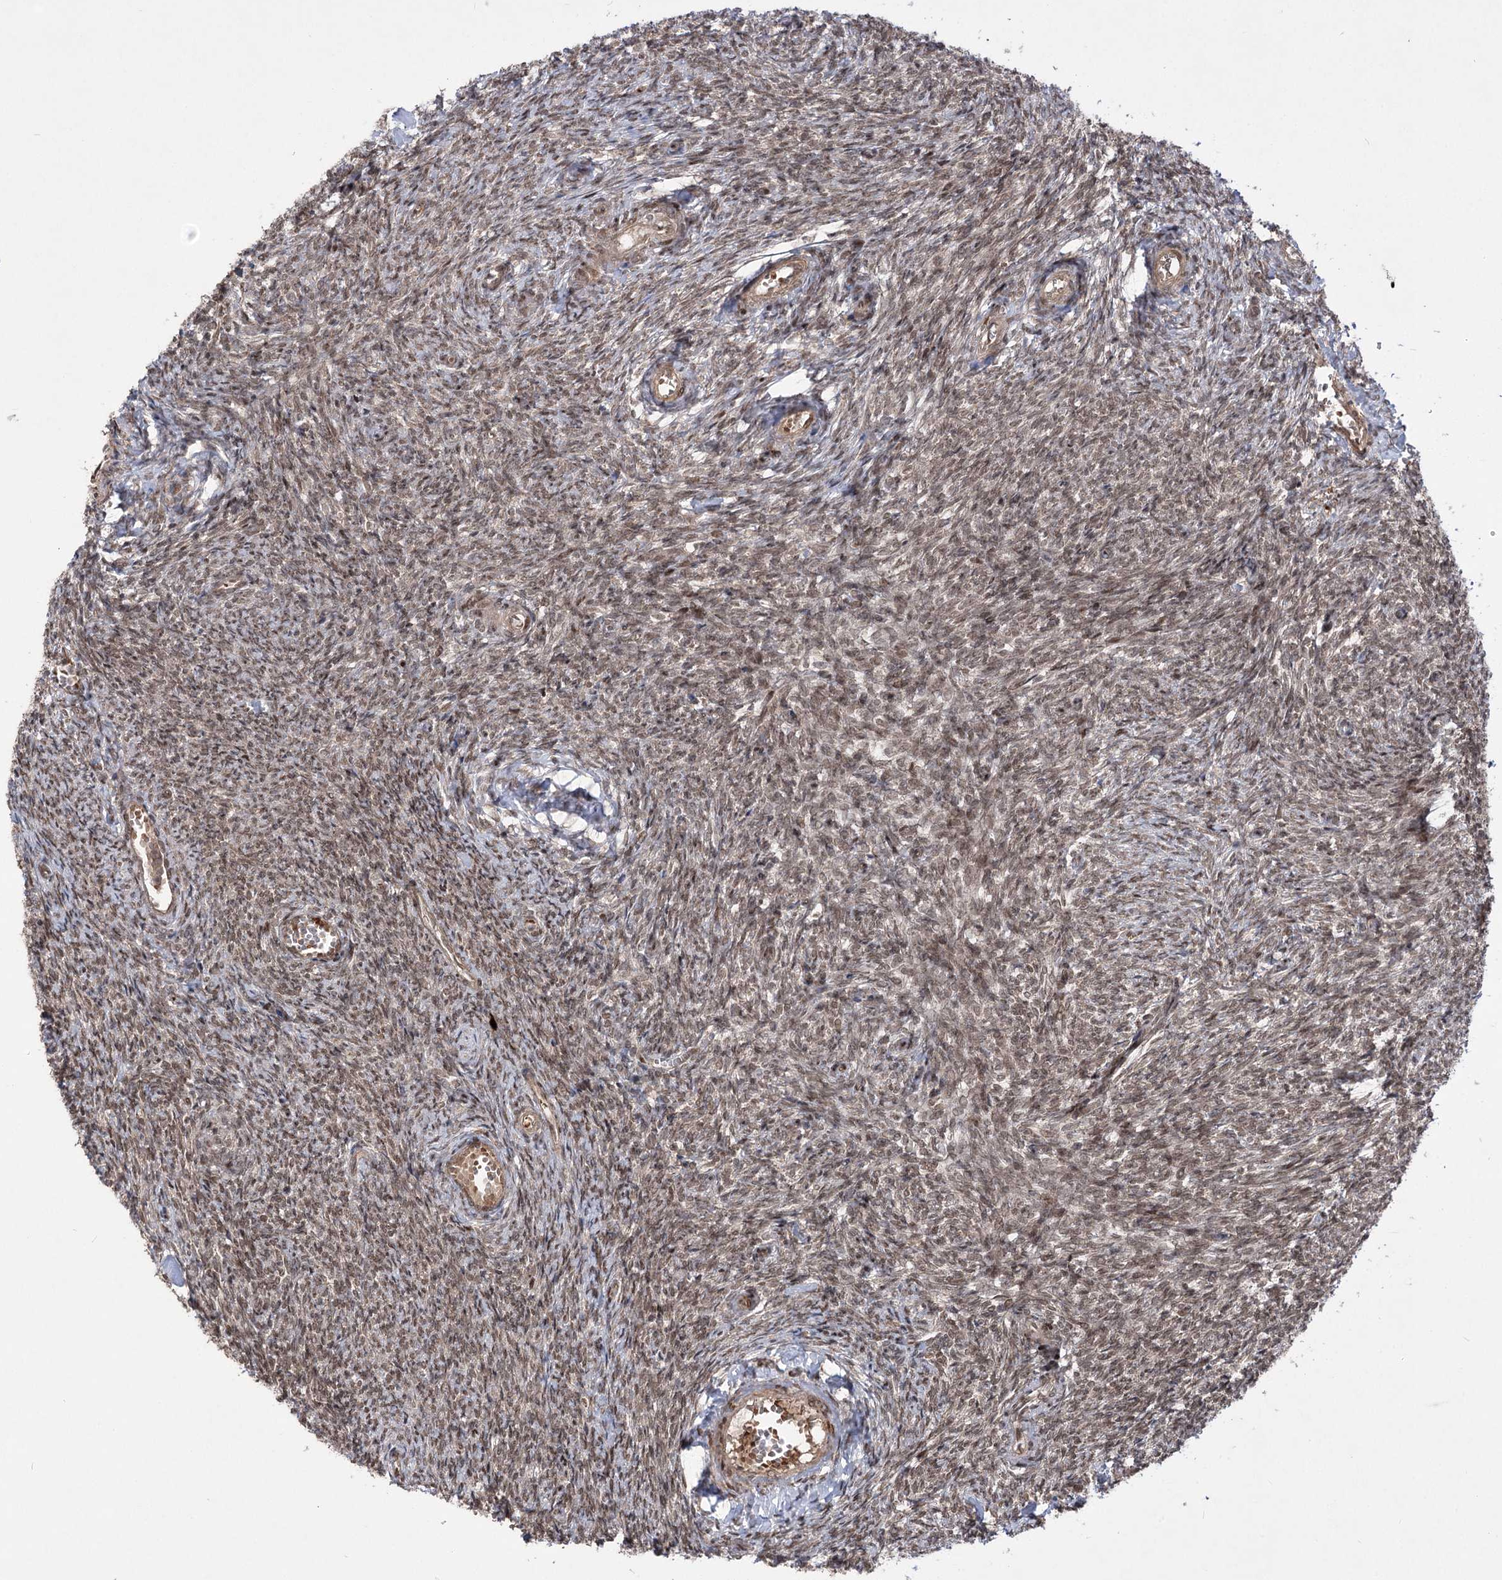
{"staining": {"intensity": "weak", "quantity": ">75%", "location": "cytoplasmic/membranous,nuclear"}, "tissue": "ovary", "cell_type": "Follicle cells", "image_type": "normal", "snomed": [{"axis": "morphology", "description": "Normal tissue, NOS"}, {"axis": "topography", "description": "Ovary"}], "caption": "Immunohistochemical staining of normal ovary demonstrates weak cytoplasmic/membranous,nuclear protein expression in about >75% of follicle cells. (brown staining indicates protein expression, while blue staining denotes nuclei).", "gene": "TENM2", "patient": {"sex": "female", "age": 44}}